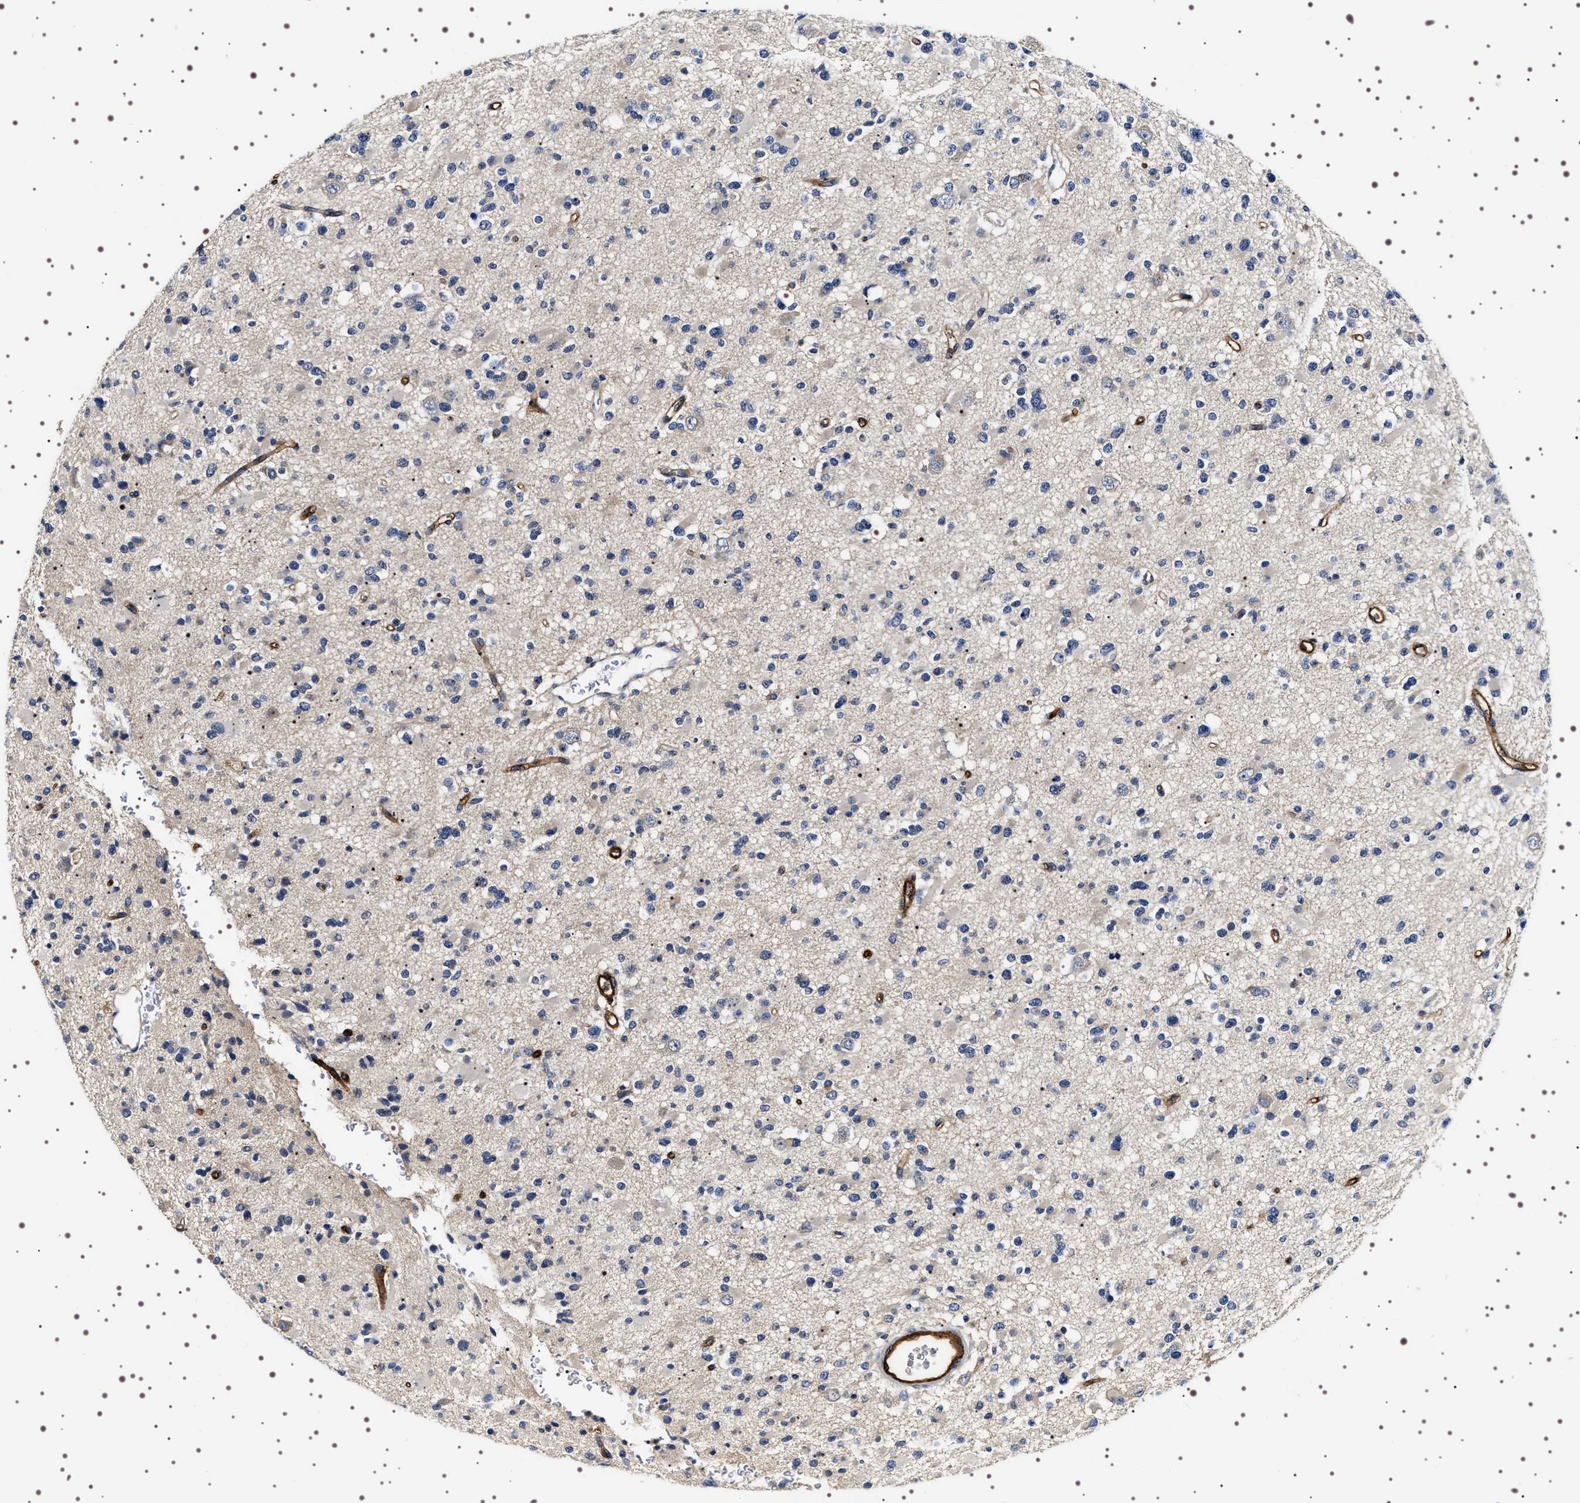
{"staining": {"intensity": "negative", "quantity": "none", "location": "none"}, "tissue": "glioma", "cell_type": "Tumor cells", "image_type": "cancer", "snomed": [{"axis": "morphology", "description": "Glioma, malignant, Low grade"}, {"axis": "topography", "description": "Brain"}], "caption": "Tumor cells are negative for brown protein staining in malignant glioma (low-grade). (DAB immunohistochemistry (IHC) with hematoxylin counter stain).", "gene": "ALPL", "patient": {"sex": "female", "age": 22}}